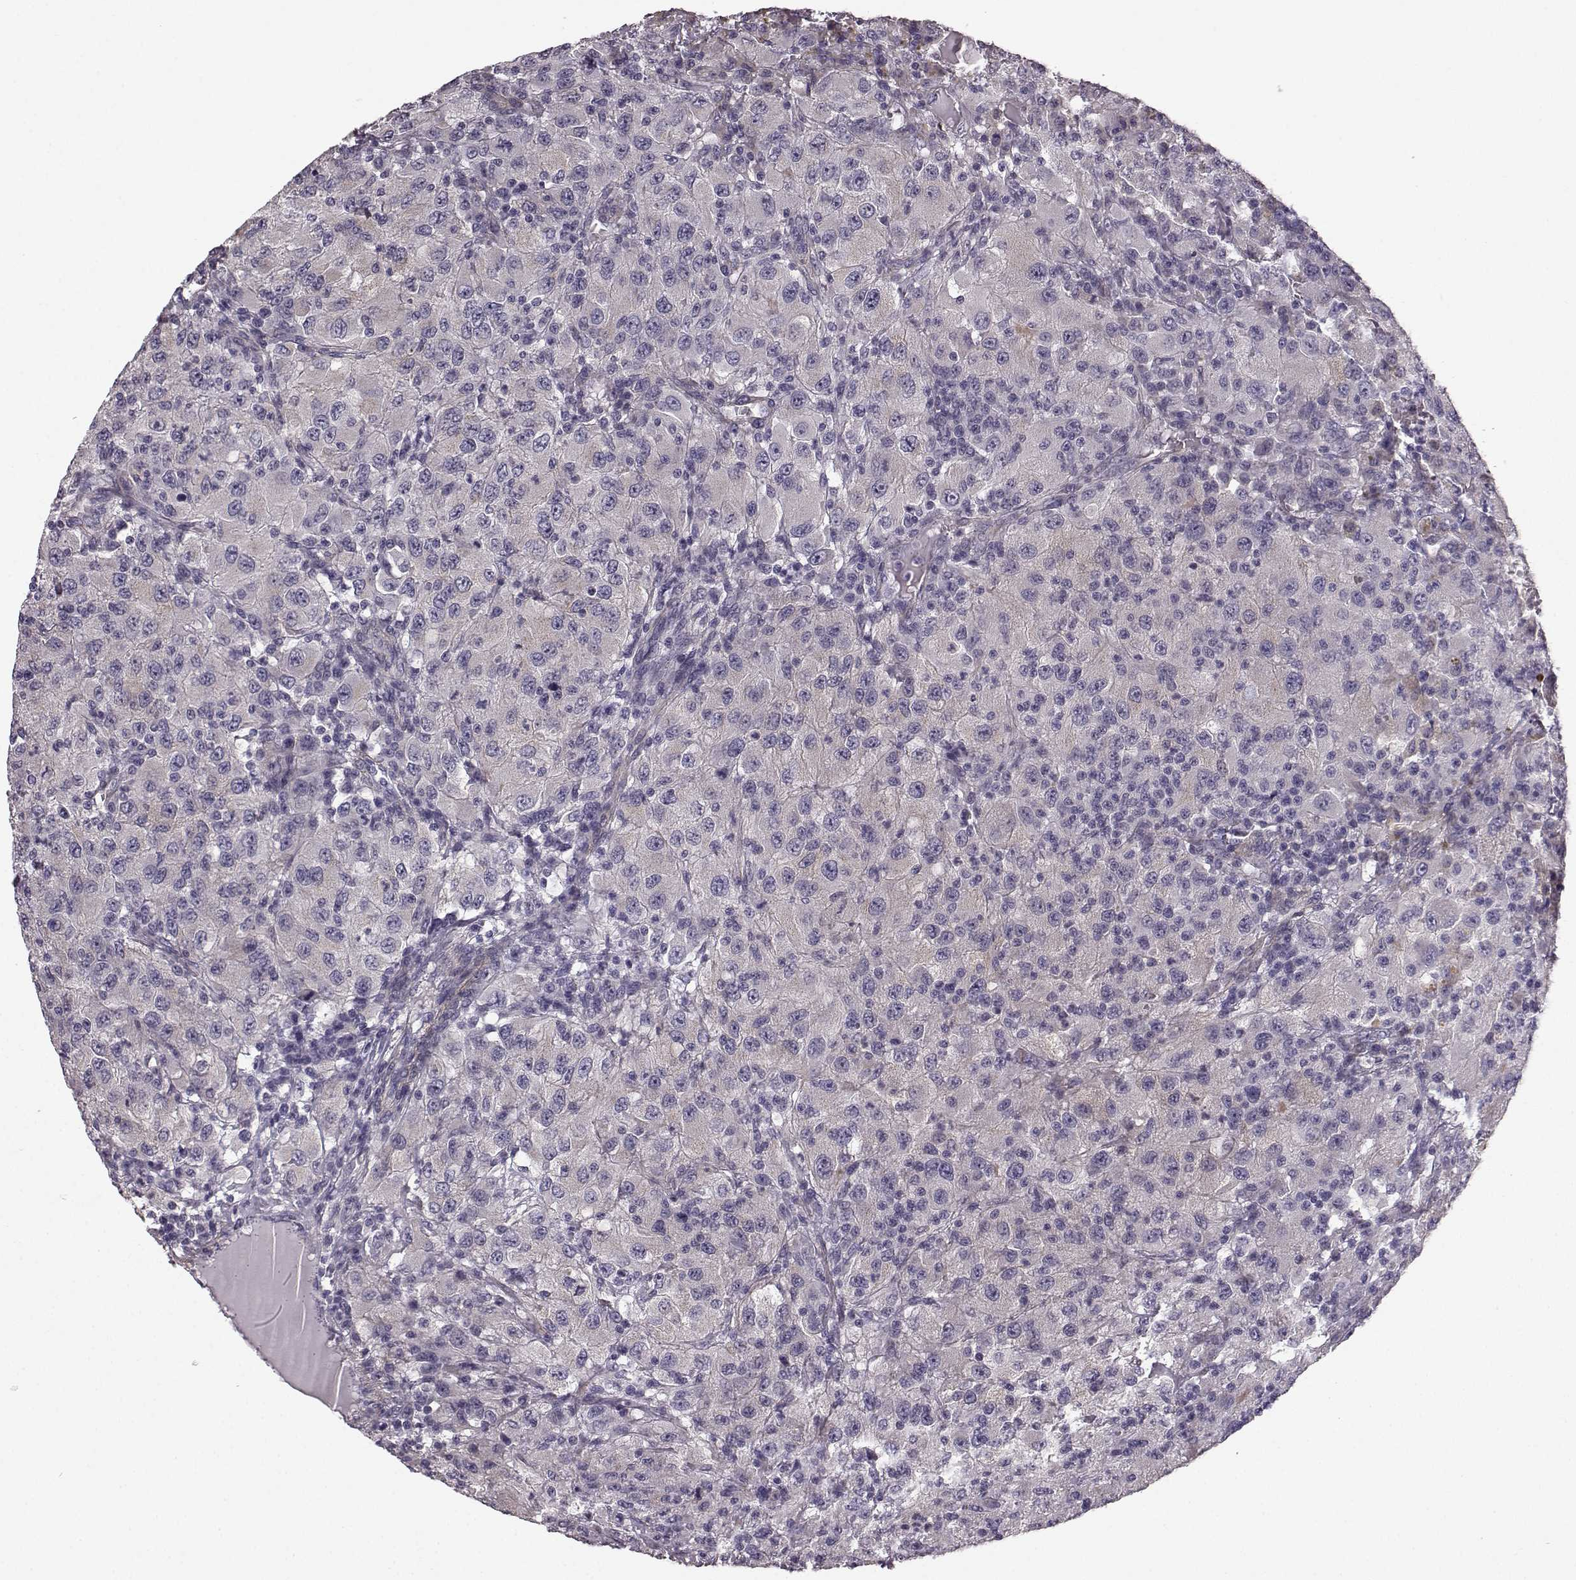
{"staining": {"intensity": "negative", "quantity": "none", "location": "none"}, "tissue": "renal cancer", "cell_type": "Tumor cells", "image_type": "cancer", "snomed": [{"axis": "morphology", "description": "Adenocarcinoma, NOS"}, {"axis": "topography", "description": "Kidney"}], "caption": "This is a micrograph of IHC staining of renal cancer, which shows no expression in tumor cells.", "gene": "GRK1", "patient": {"sex": "female", "age": 67}}